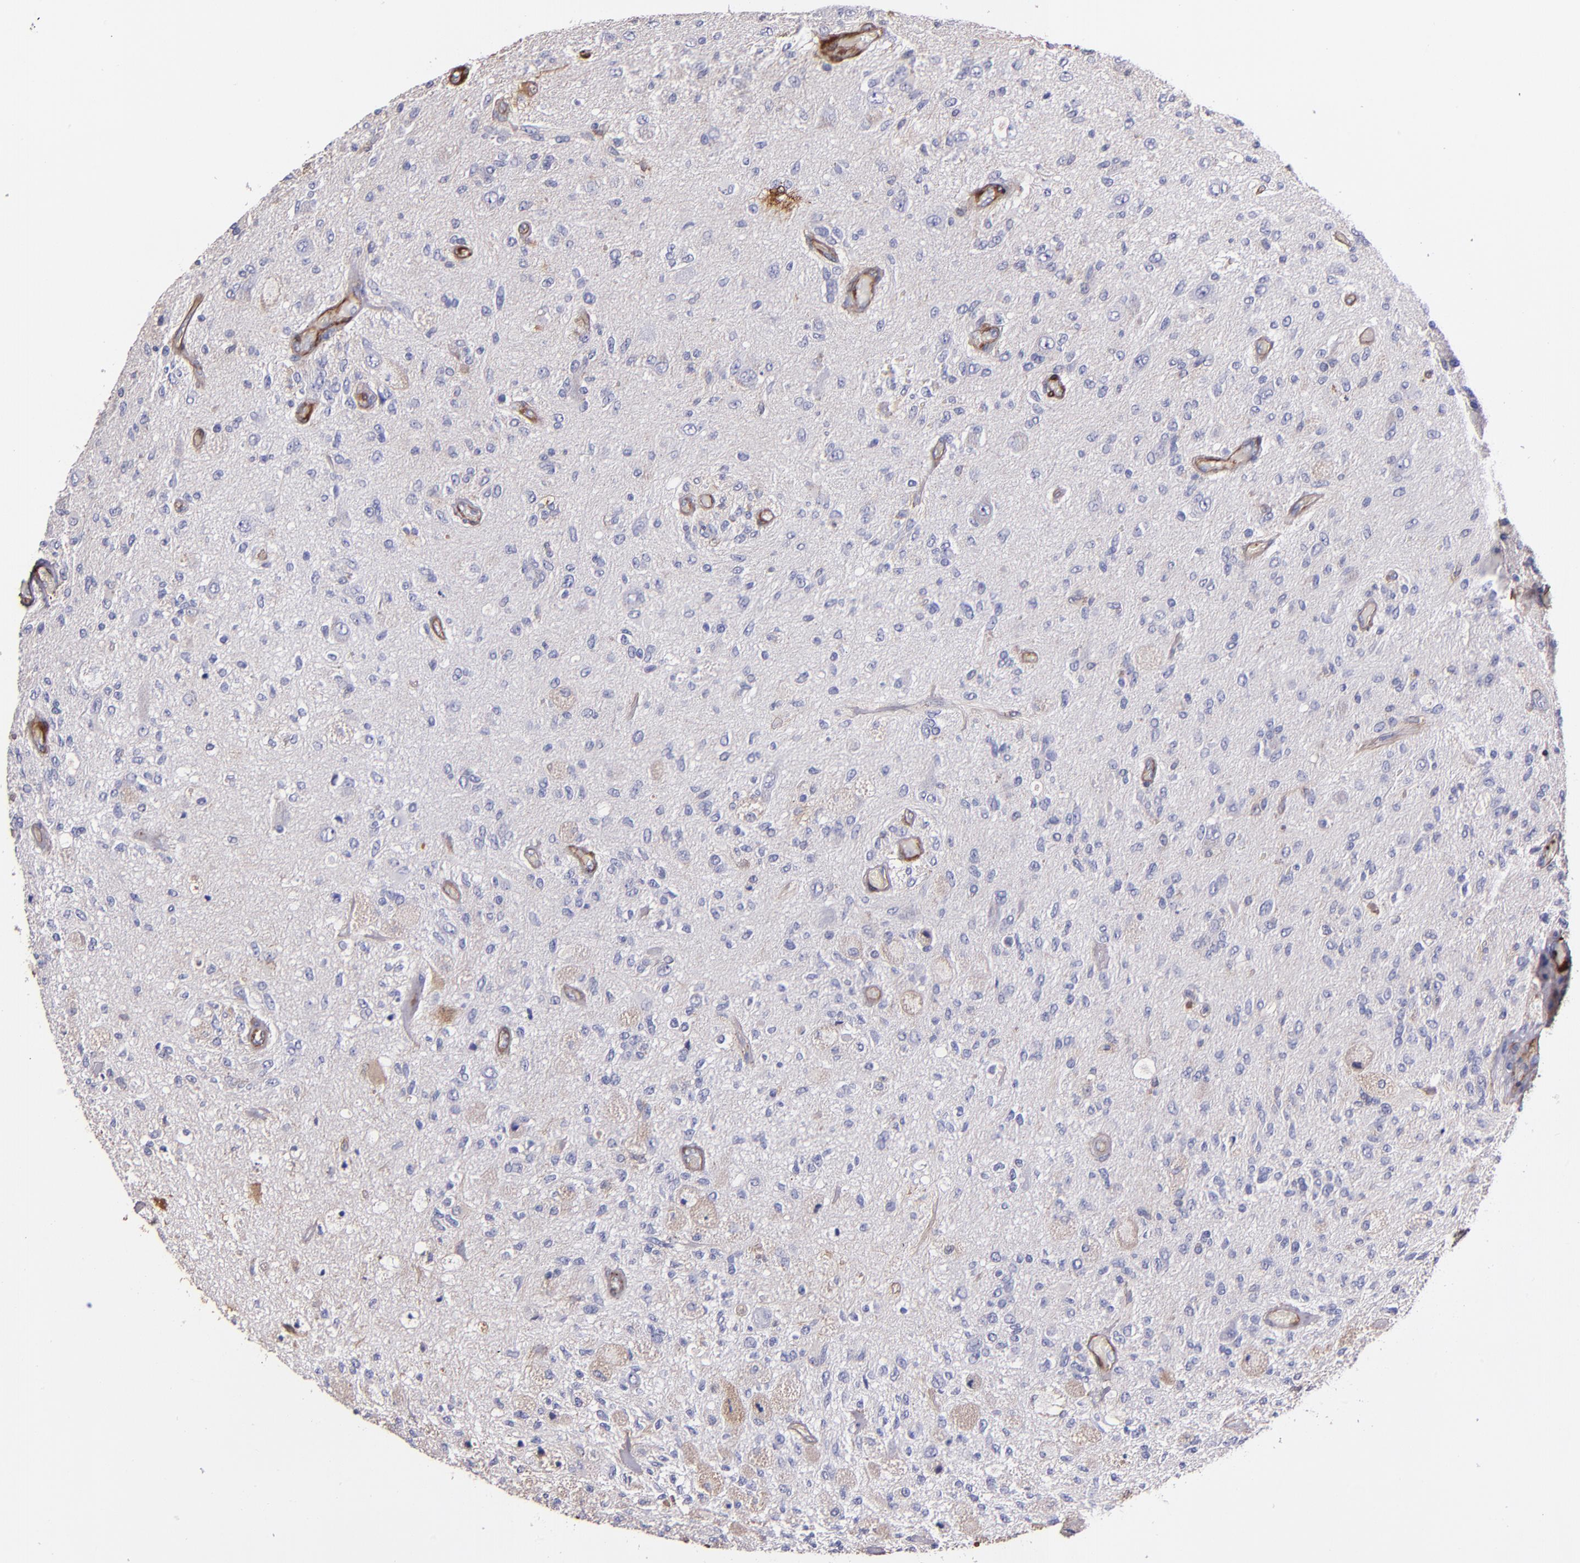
{"staining": {"intensity": "weak", "quantity": "25%-75%", "location": "cytoplasmic/membranous"}, "tissue": "glioma", "cell_type": "Tumor cells", "image_type": "cancer", "snomed": [{"axis": "morphology", "description": "Normal tissue, NOS"}, {"axis": "morphology", "description": "Glioma, malignant, High grade"}, {"axis": "topography", "description": "Cerebral cortex"}], "caption": "Malignant glioma (high-grade) was stained to show a protein in brown. There is low levels of weak cytoplasmic/membranous staining in about 25%-75% of tumor cells.", "gene": "VCL", "patient": {"sex": "male", "age": 77}}